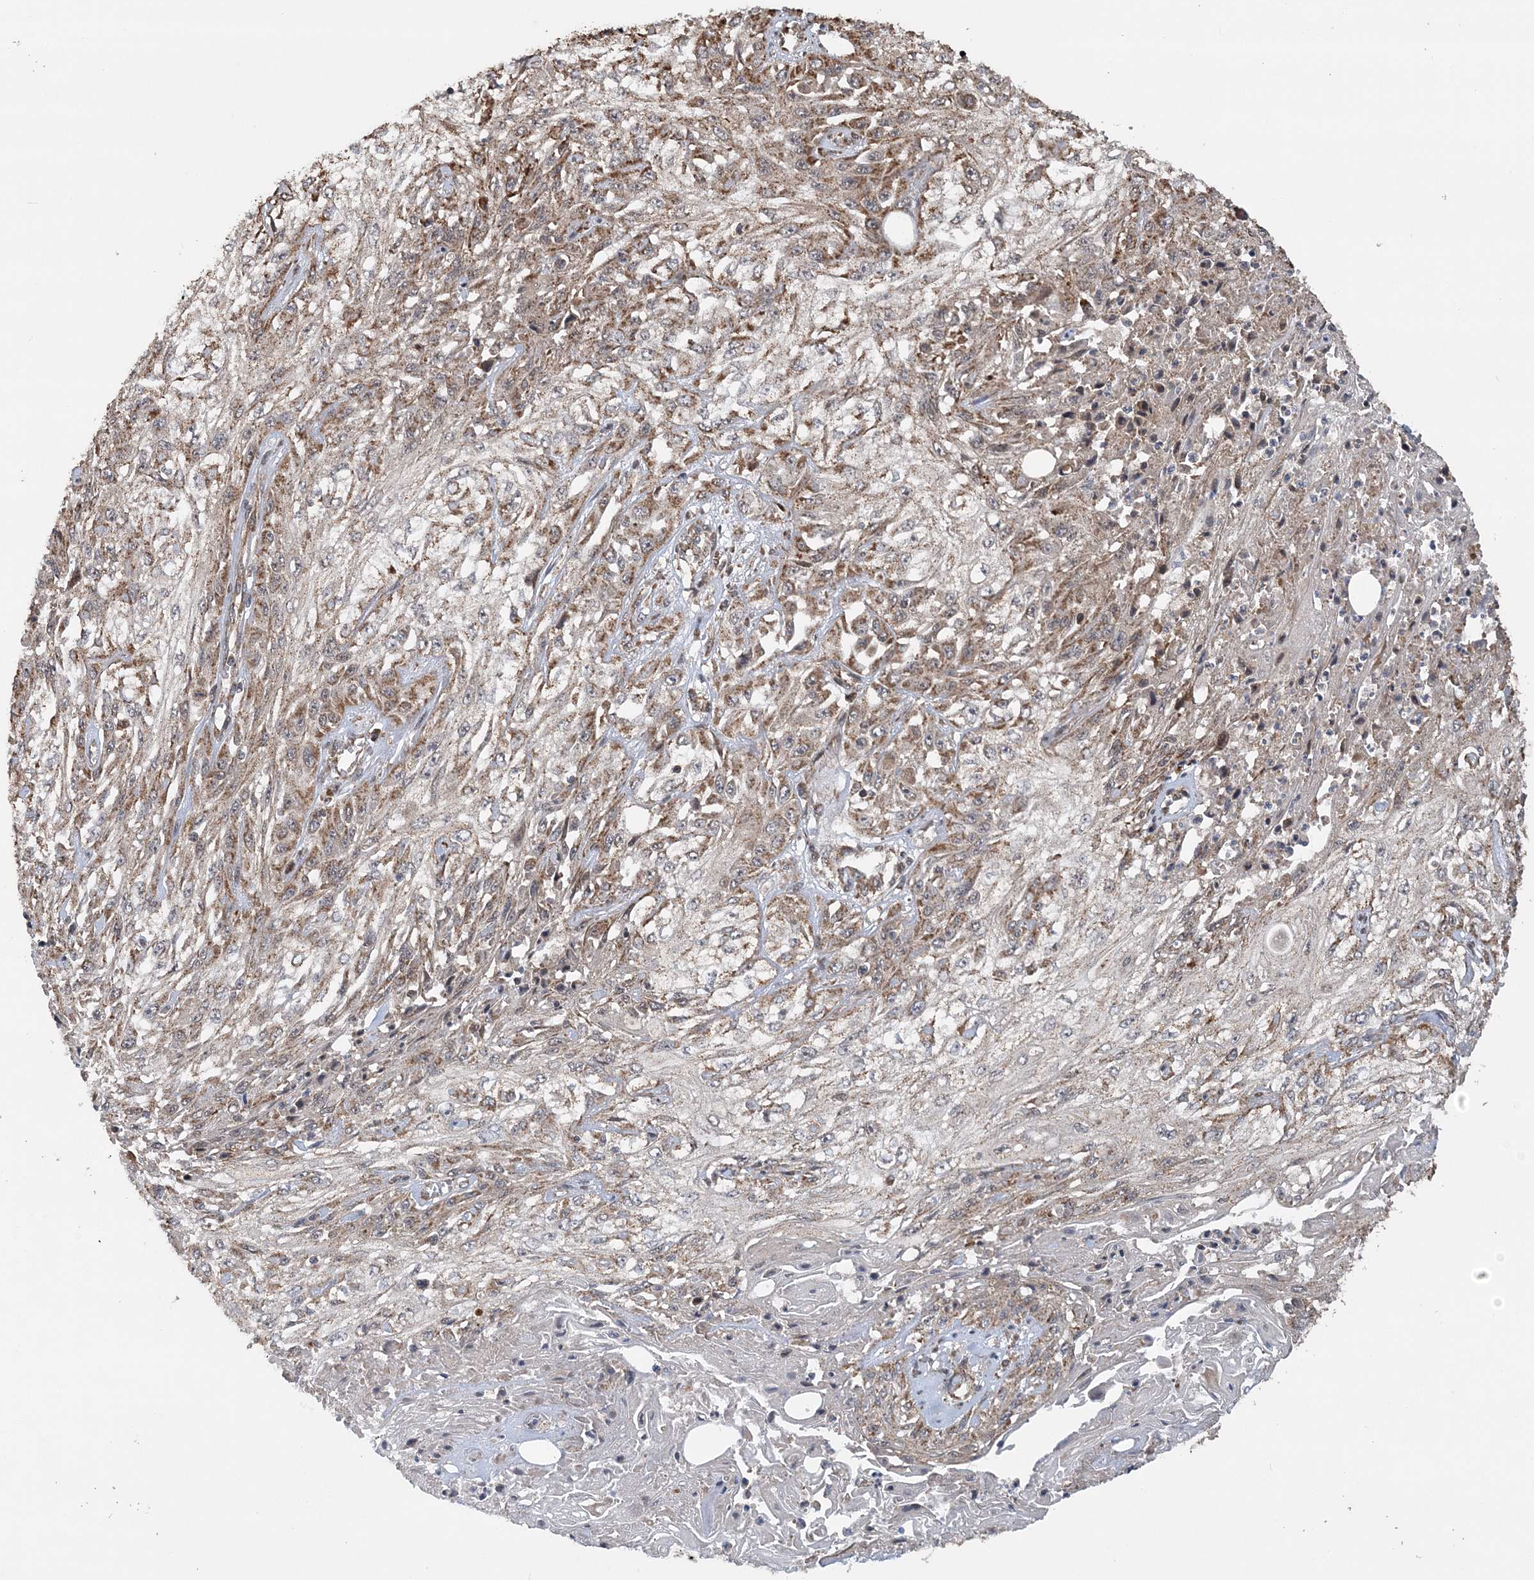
{"staining": {"intensity": "moderate", "quantity": "25%-75%", "location": "cytoplasmic/membranous"}, "tissue": "skin cancer", "cell_type": "Tumor cells", "image_type": "cancer", "snomed": [{"axis": "morphology", "description": "Squamous cell carcinoma, NOS"}, {"axis": "morphology", "description": "Squamous cell carcinoma, metastatic, NOS"}, {"axis": "topography", "description": "Skin"}, {"axis": "topography", "description": "Lymph node"}], "caption": "Protein expression analysis of human skin cancer reveals moderate cytoplasmic/membranous expression in about 25%-75% of tumor cells.", "gene": "PCBP1", "patient": {"sex": "male", "age": 75}}